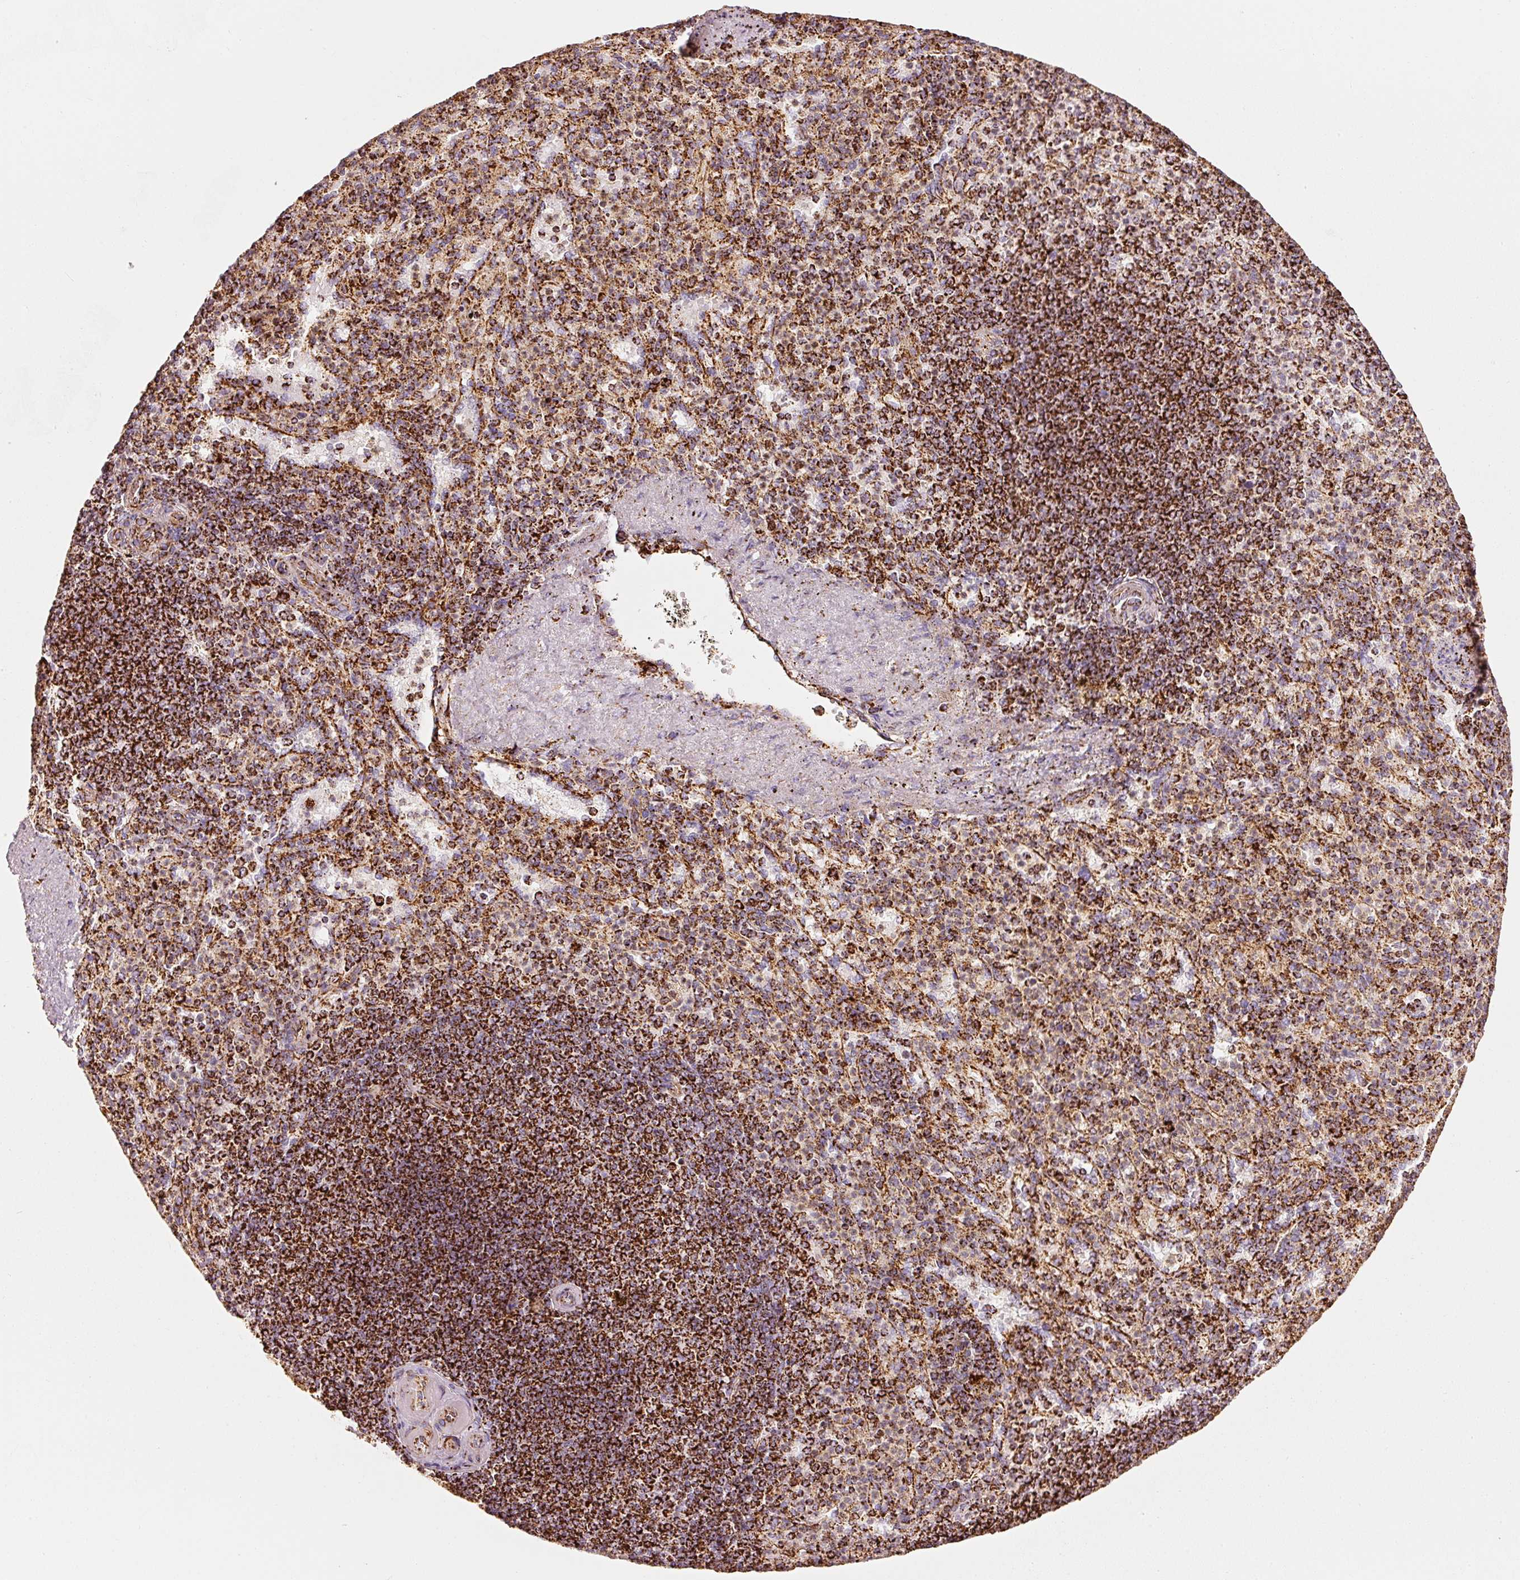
{"staining": {"intensity": "strong", "quantity": ">75%", "location": "cytoplasmic/membranous"}, "tissue": "spleen", "cell_type": "Cells in red pulp", "image_type": "normal", "snomed": [{"axis": "morphology", "description": "Normal tissue, NOS"}, {"axis": "topography", "description": "Spleen"}], "caption": "IHC histopathology image of benign spleen: spleen stained using IHC shows high levels of strong protein expression localized specifically in the cytoplasmic/membranous of cells in red pulp, appearing as a cytoplasmic/membranous brown color.", "gene": "MT", "patient": {"sex": "female", "age": 74}}